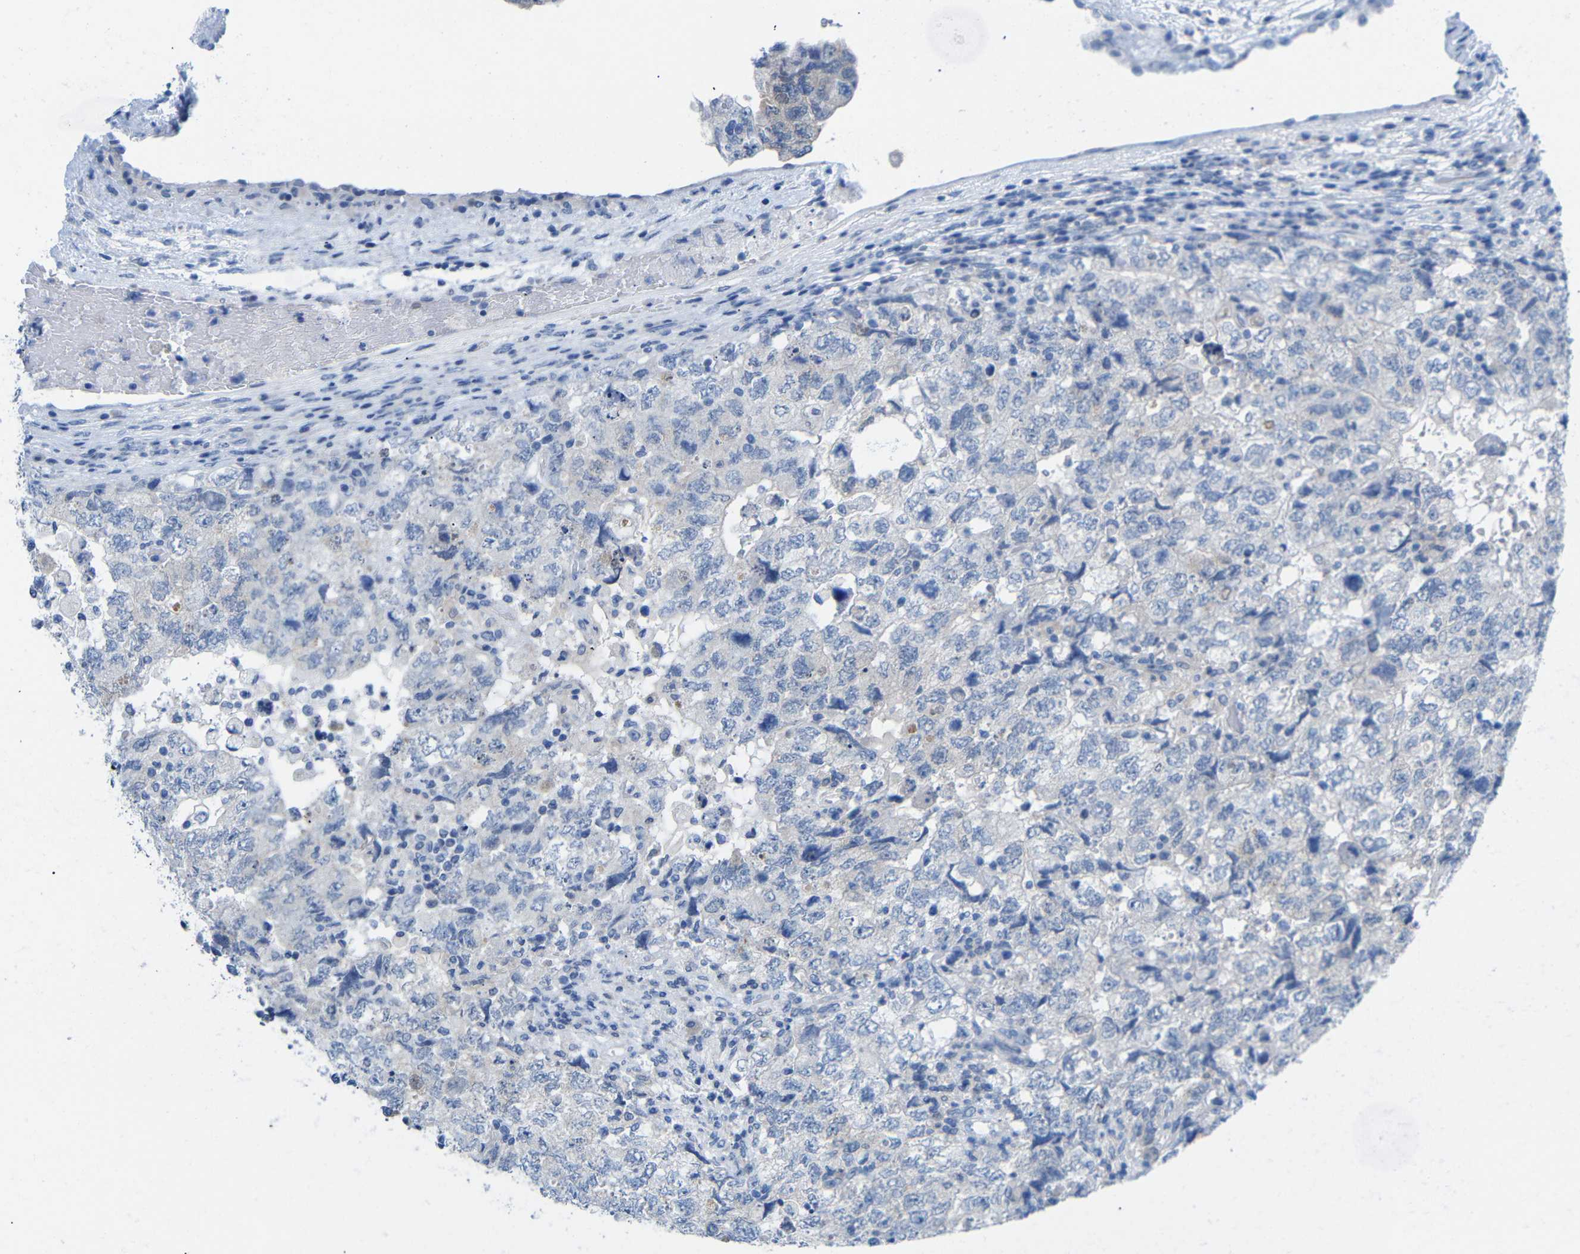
{"staining": {"intensity": "negative", "quantity": "none", "location": "none"}, "tissue": "testis cancer", "cell_type": "Tumor cells", "image_type": "cancer", "snomed": [{"axis": "morphology", "description": "Carcinoma, Embryonal, NOS"}, {"axis": "topography", "description": "Testis"}], "caption": "DAB (3,3'-diaminobenzidine) immunohistochemical staining of testis cancer (embryonal carcinoma) shows no significant expression in tumor cells.", "gene": "PEBP1", "patient": {"sex": "male", "age": 36}}